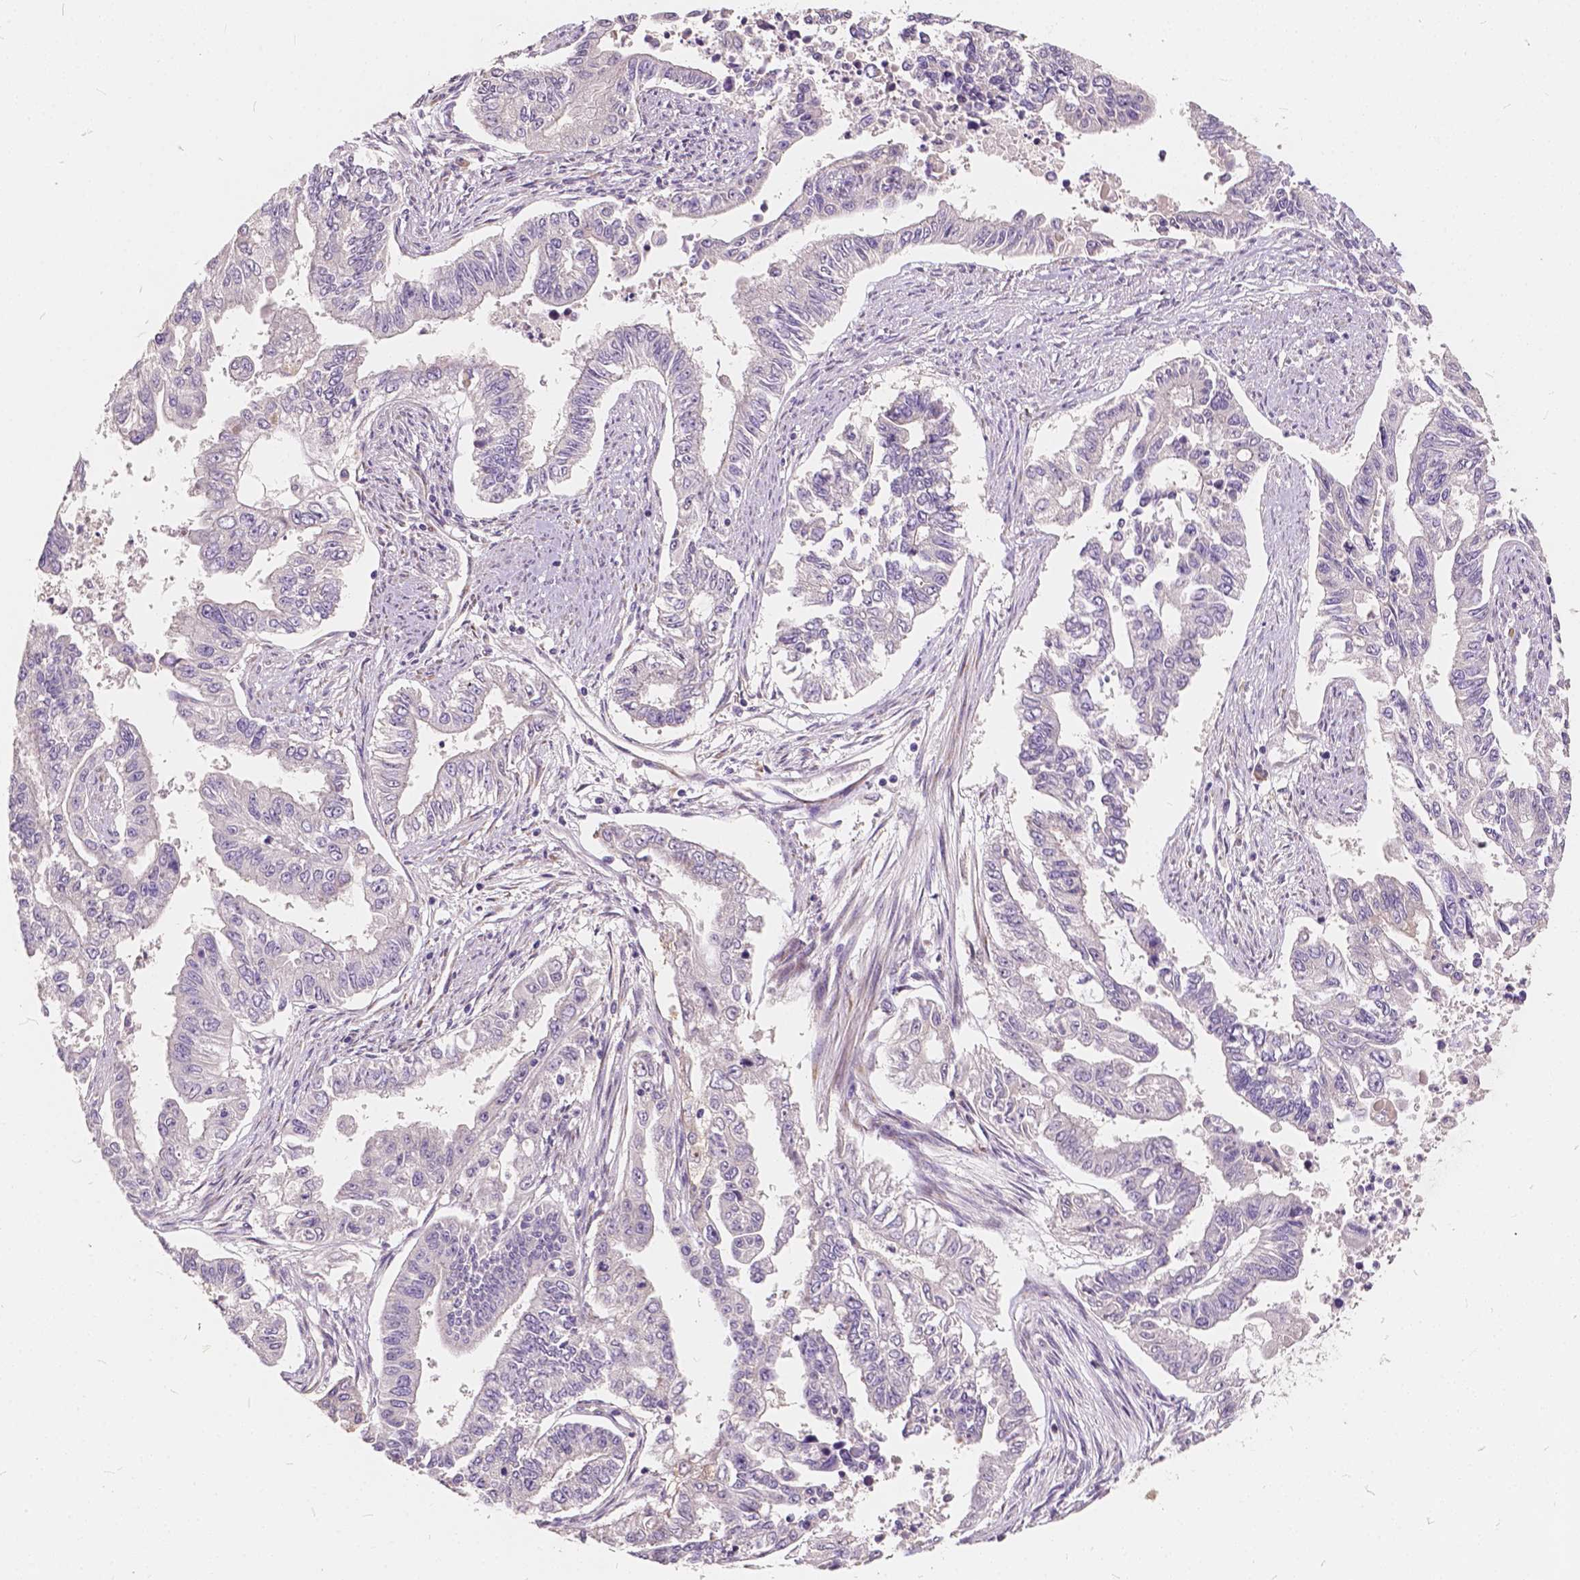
{"staining": {"intensity": "negative", "quantity": "none", "location": "none"}, "tissue": "endometrial cancer", "cell_type": "Tumor cells", "image_type": "cancer", "snomed": [{"axis": "morphology", "description": "Adenocarcinoma, NOS"}, {"axis": "topography", "description": "Uterus"}], "caption": "Tumor cells show no significant positivity in endometrial cancer (adenocarcinoma).", "gene": "SLC7A8", "patient": {"sex": "female", "age": 59}}